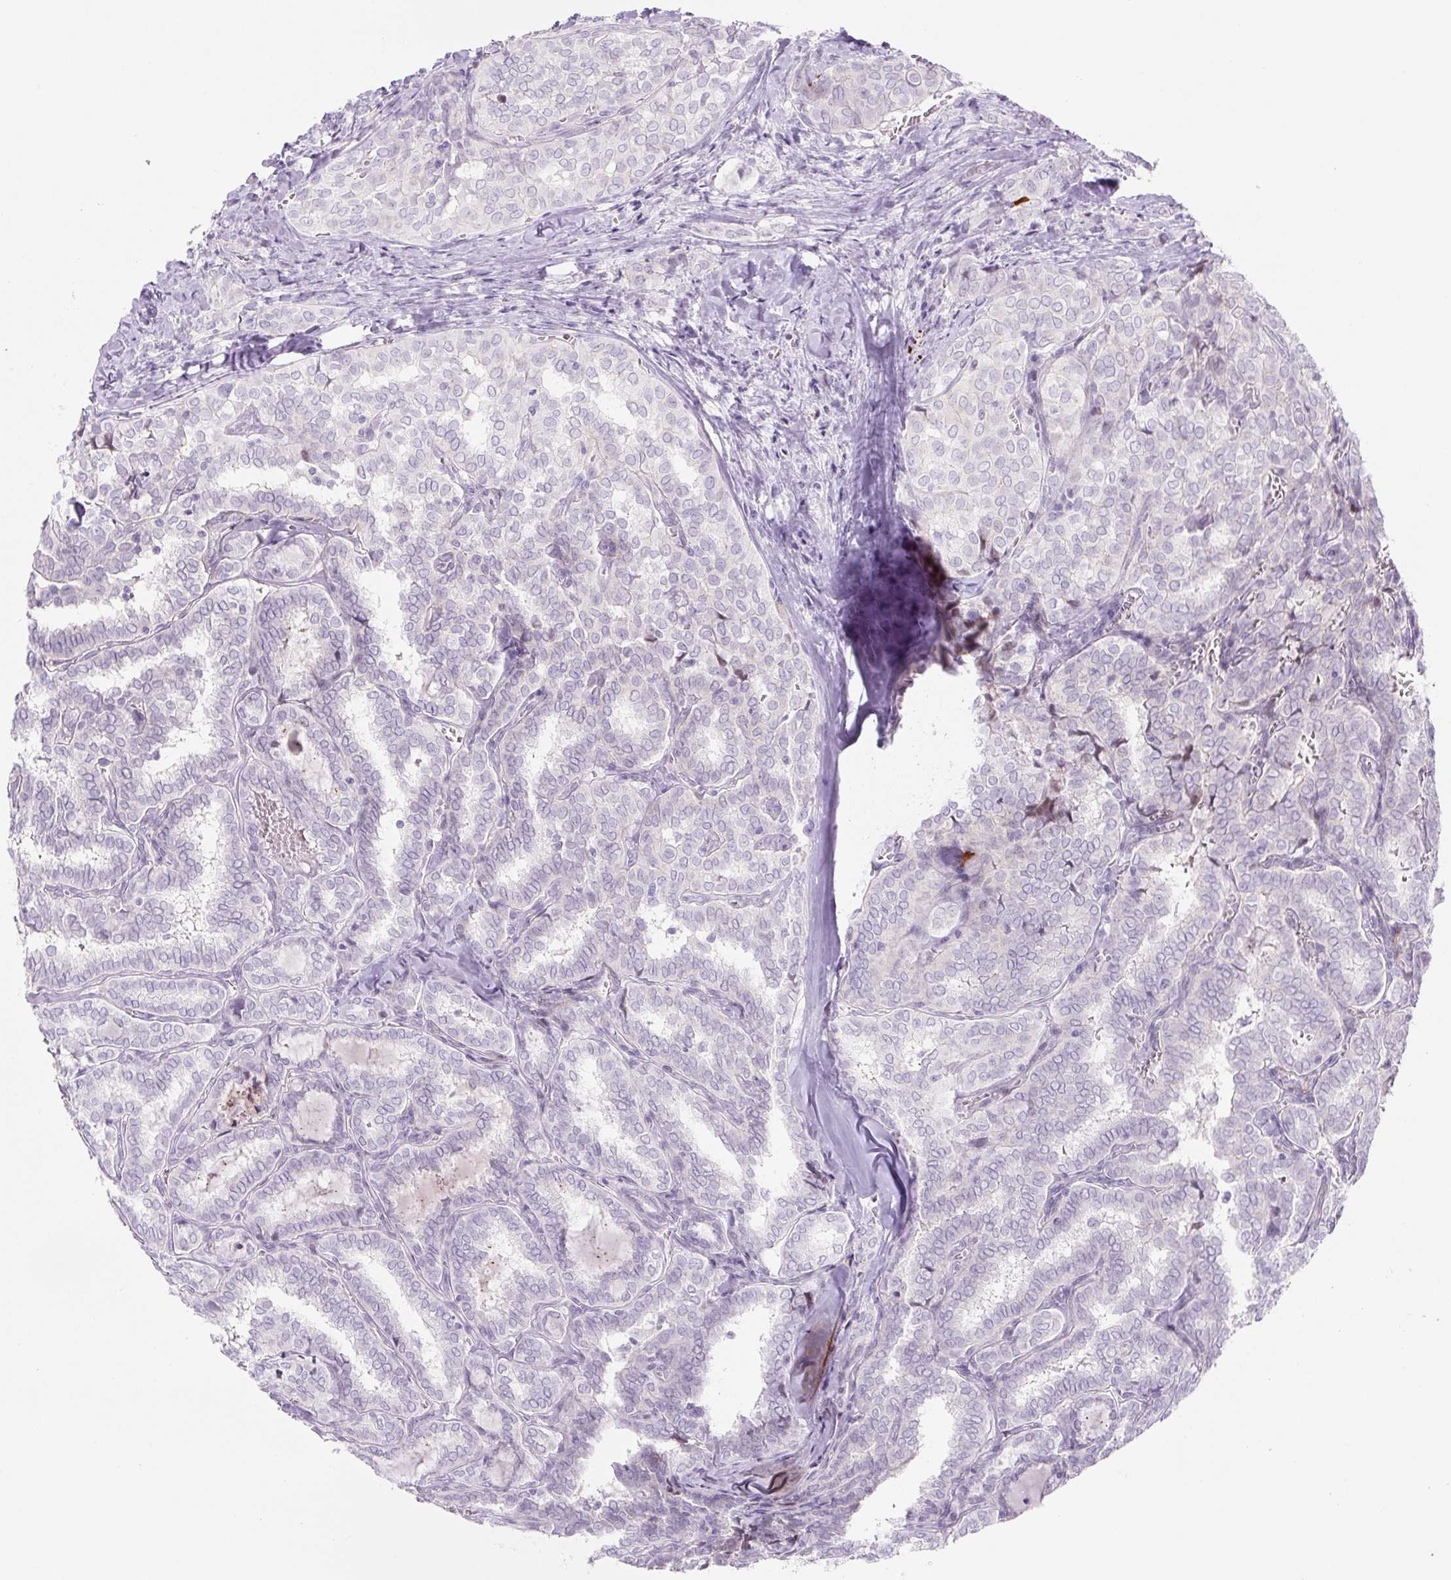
{"staining": {"intensity": "negative", "quantity": "none", "location": "none"}, "tissue": "thyroid cancer", "cell_type": "Tumor cells", "image_type": "cancer", "snomed": [{"axis": "morphology", "description": "Papillary adenocarcinoma, NOS"}, {"axis": "topography", "description": "Thyroid gland"}], "caption": "Papillary adenocarcinoma (thyroid) stained for a protein using immunohistochemistry (IHC) displays no staining tumor cells.", "gene": "PRM1", "patient": {"sex": "female", "age": 30}}